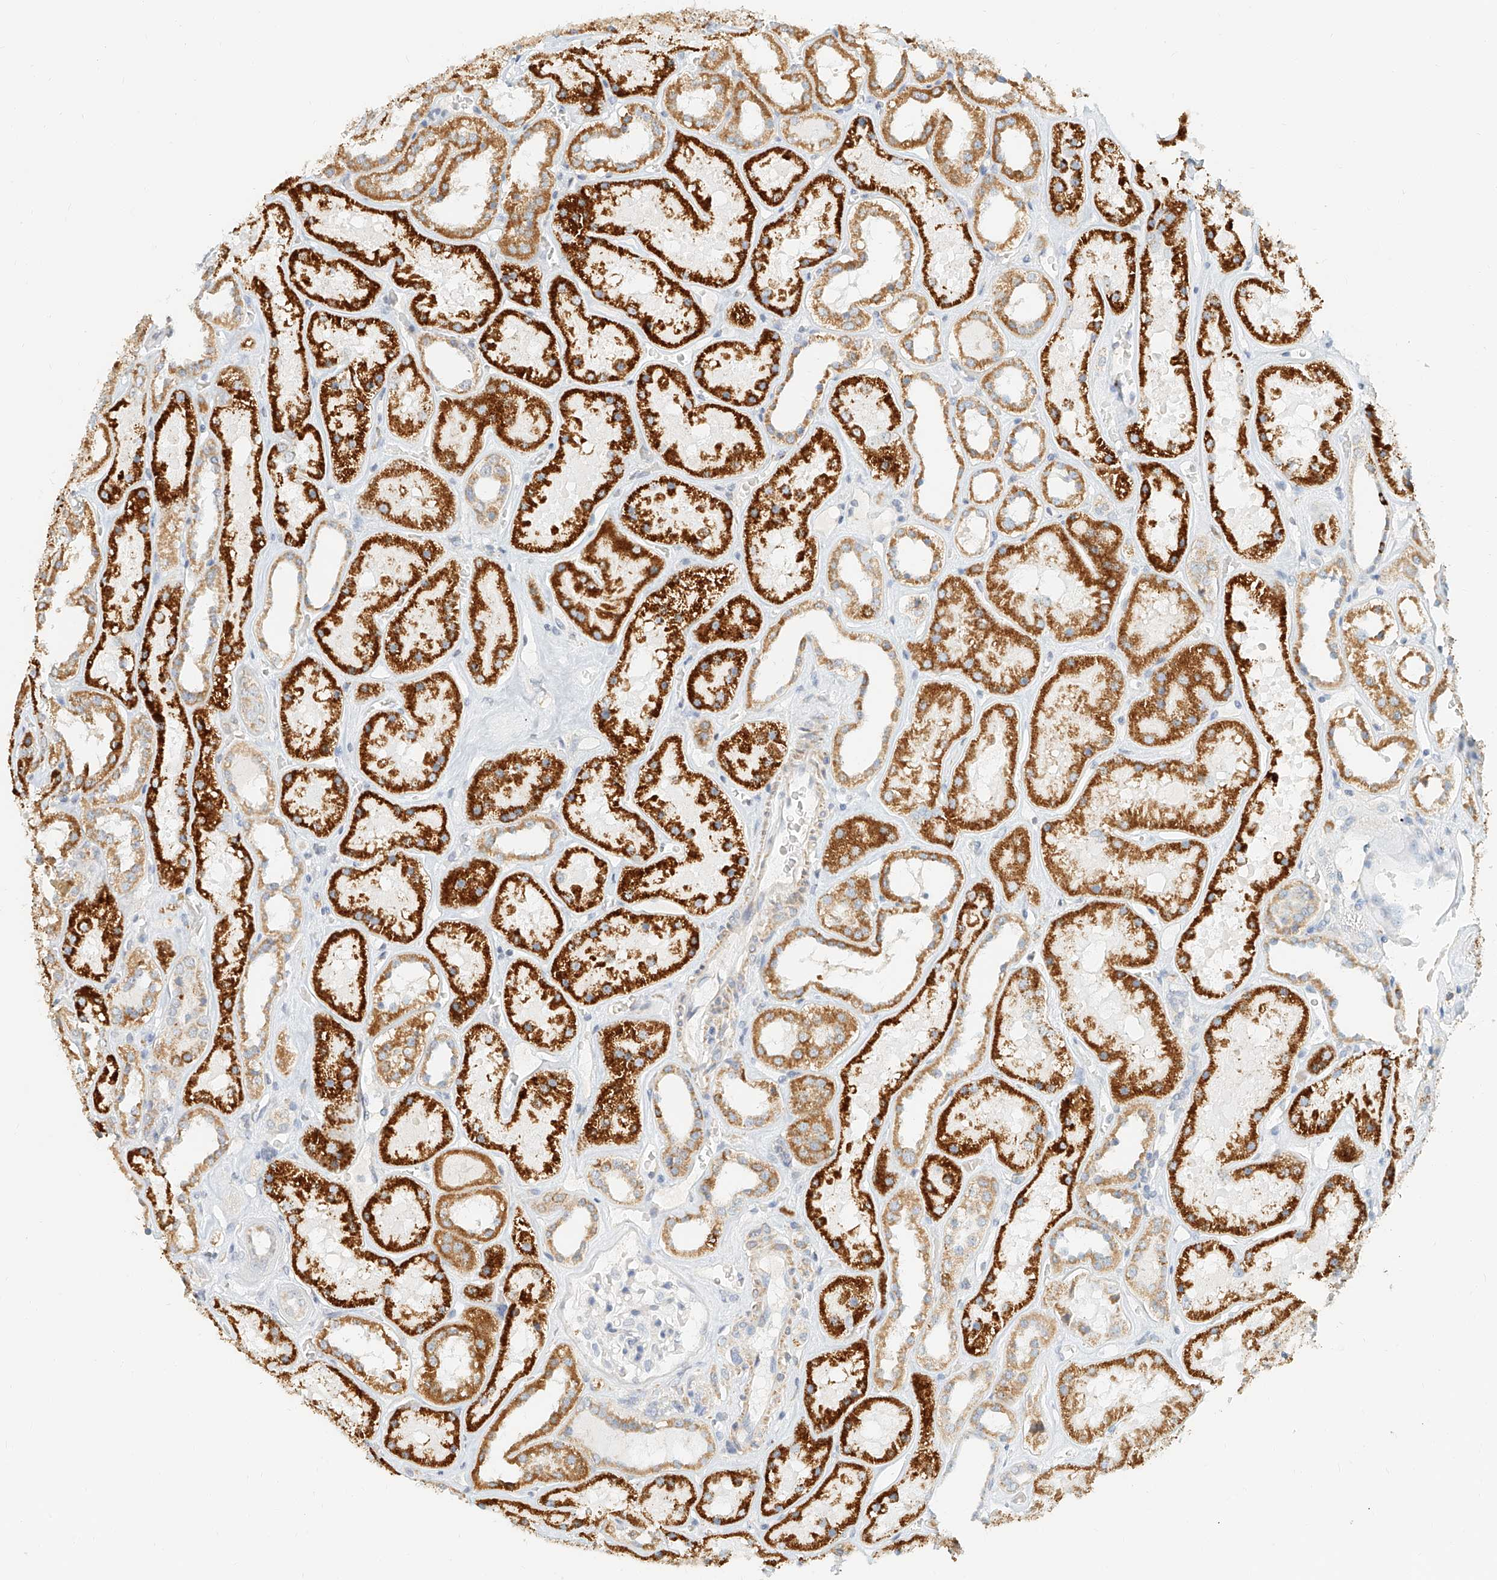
{"staining": {"intensity": "negative", "quantity": "none", "location": "none"}, "tissue": "kidney", "cell_type": "Cells in glomeruli", "image_type": "normal", "snomed": [{"axis": "morphology", "description": "Normal tissue, NOS"}, {"axis": "topography", "description": "Kidney"}], "caption": "A high-resolution histopathology image shows immunohistochemistry staining of unremarkable kidney, which exhibits no significant staining in cells in glomeruli.", "gene": "CXorf58", "patient": {"sex": "female", "age": 41}}